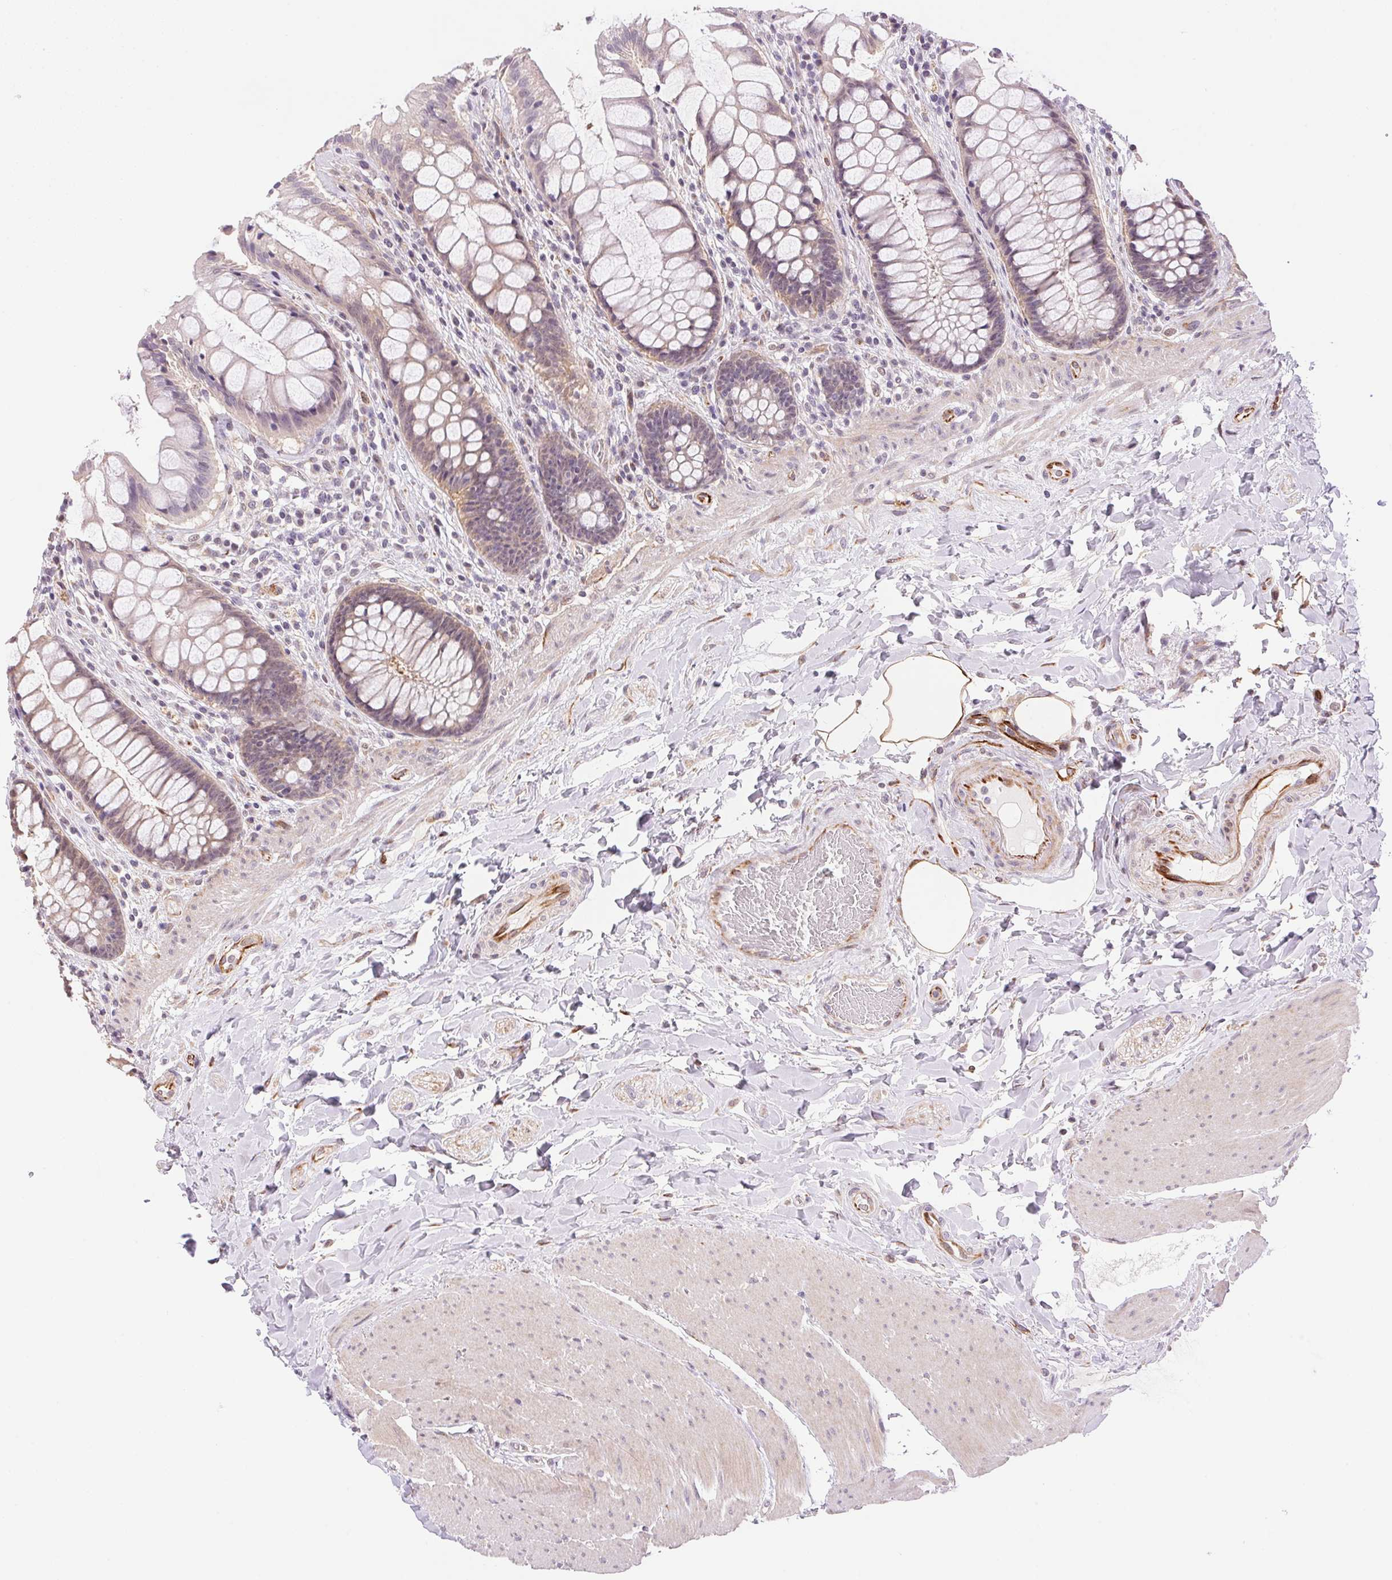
{"staining": {"intensity": "weak", "quantity": "25%-75%", "location": "cytoplasmic/membranous"}, "tissue": "rectum", "cell_type": "Glandular cells", "image_type": "normal", "snomed": [{"axis": "morphology", "description": "Normal tissue, NOS"}, {"axis": "topography", "description": "Rectum"}], "caption": "High-power microscopy captured an immunohistochemistry micrograph of unremarkable rectum, revealing weak cytoplasmic/membranous positivity in about 25%-75% of glandular cells. (DAB (3,3'-diaminobenzidine) IHC, brown staining for protein, blue staining for nuclei).", "gene": "GYG2", "patient": {"sex": "female", "age": 58}}